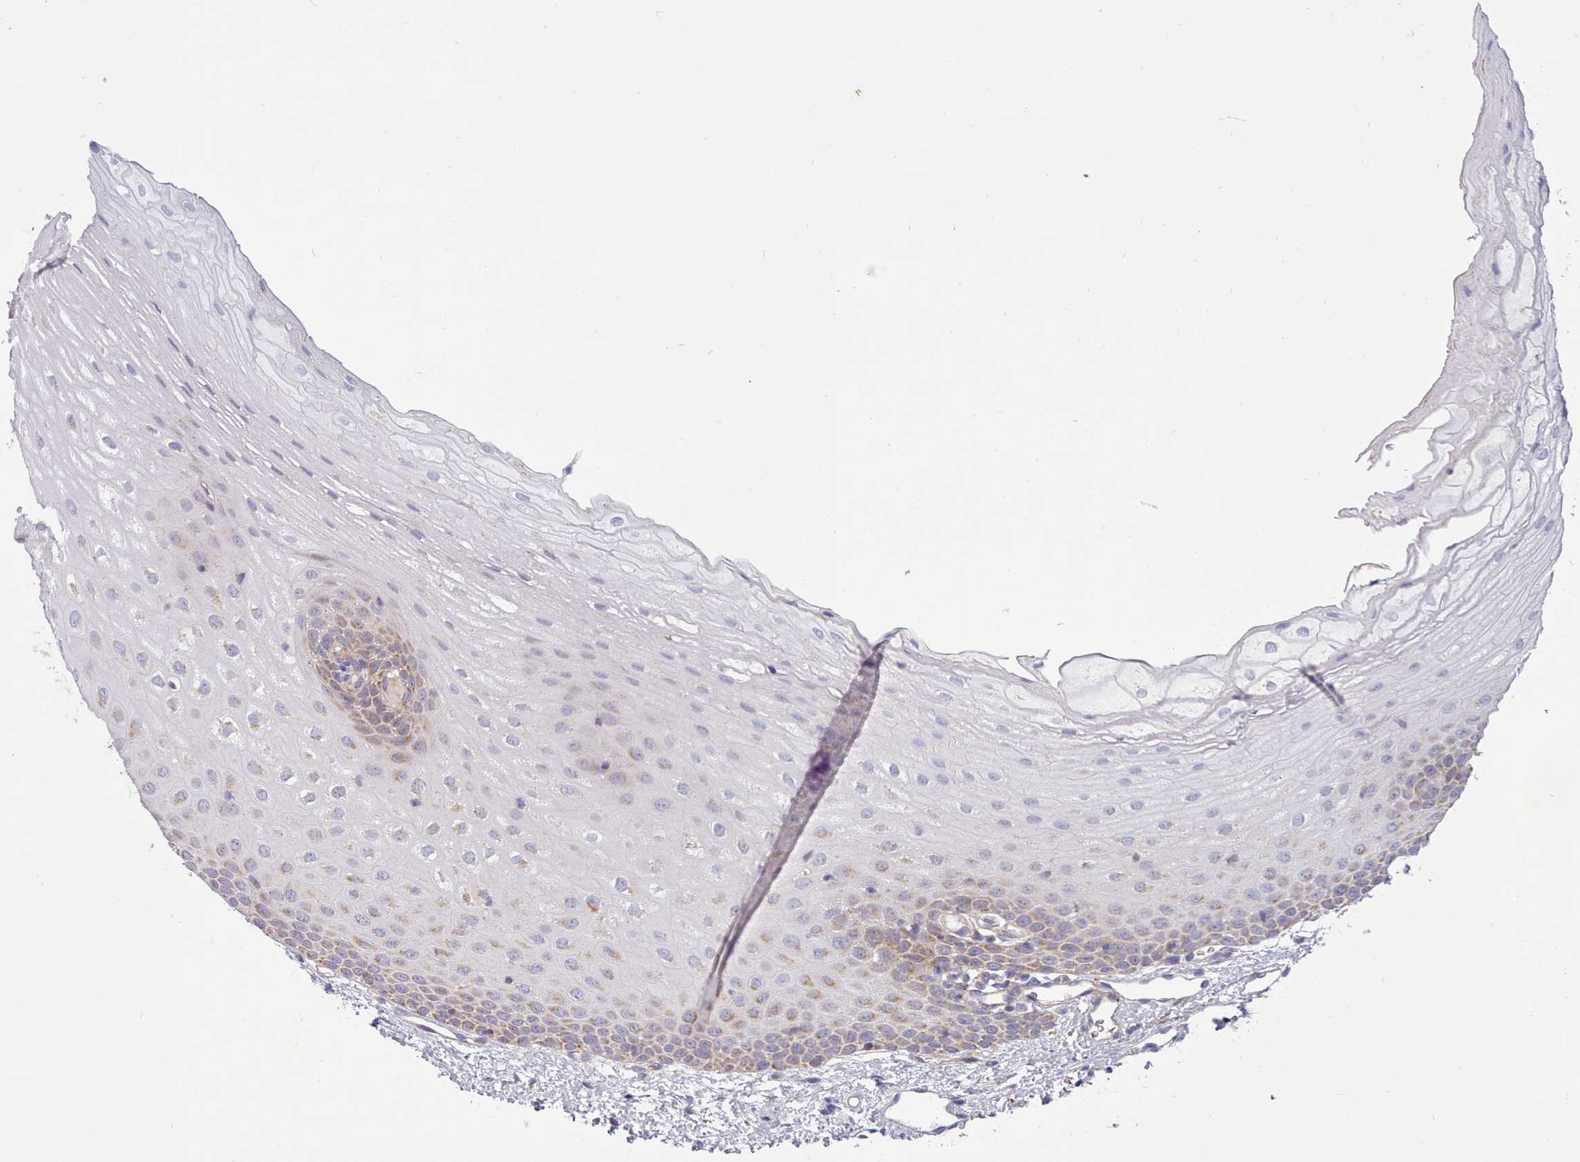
{"staining": {"intensity": "moderate", "quantity": "25%-75%", "location": "cytoplasmic/membranous"}, "tissue": "oral mucosa", "cell_type": "Squamous epithelial cells", "image_type": "normal", "snomed": [{"axis": "morphology", "description": "Normal tissue, NOS"}, {"axis": "topography", "description": "Oral tissue"}], "caption": "Oral mucosa stained with DAB (3,3'-diaminobenzidine) immunohistochemistry (IHC) shows medium levels of moderate cytoplasmic/membranous staining in approximately 25%-75% of squamous epithelial cells. (Brightfield microscopy of DAB IHC at high magnification).", "gene": "MRPL21", "patient": {"sex": "female", "age": 70}}